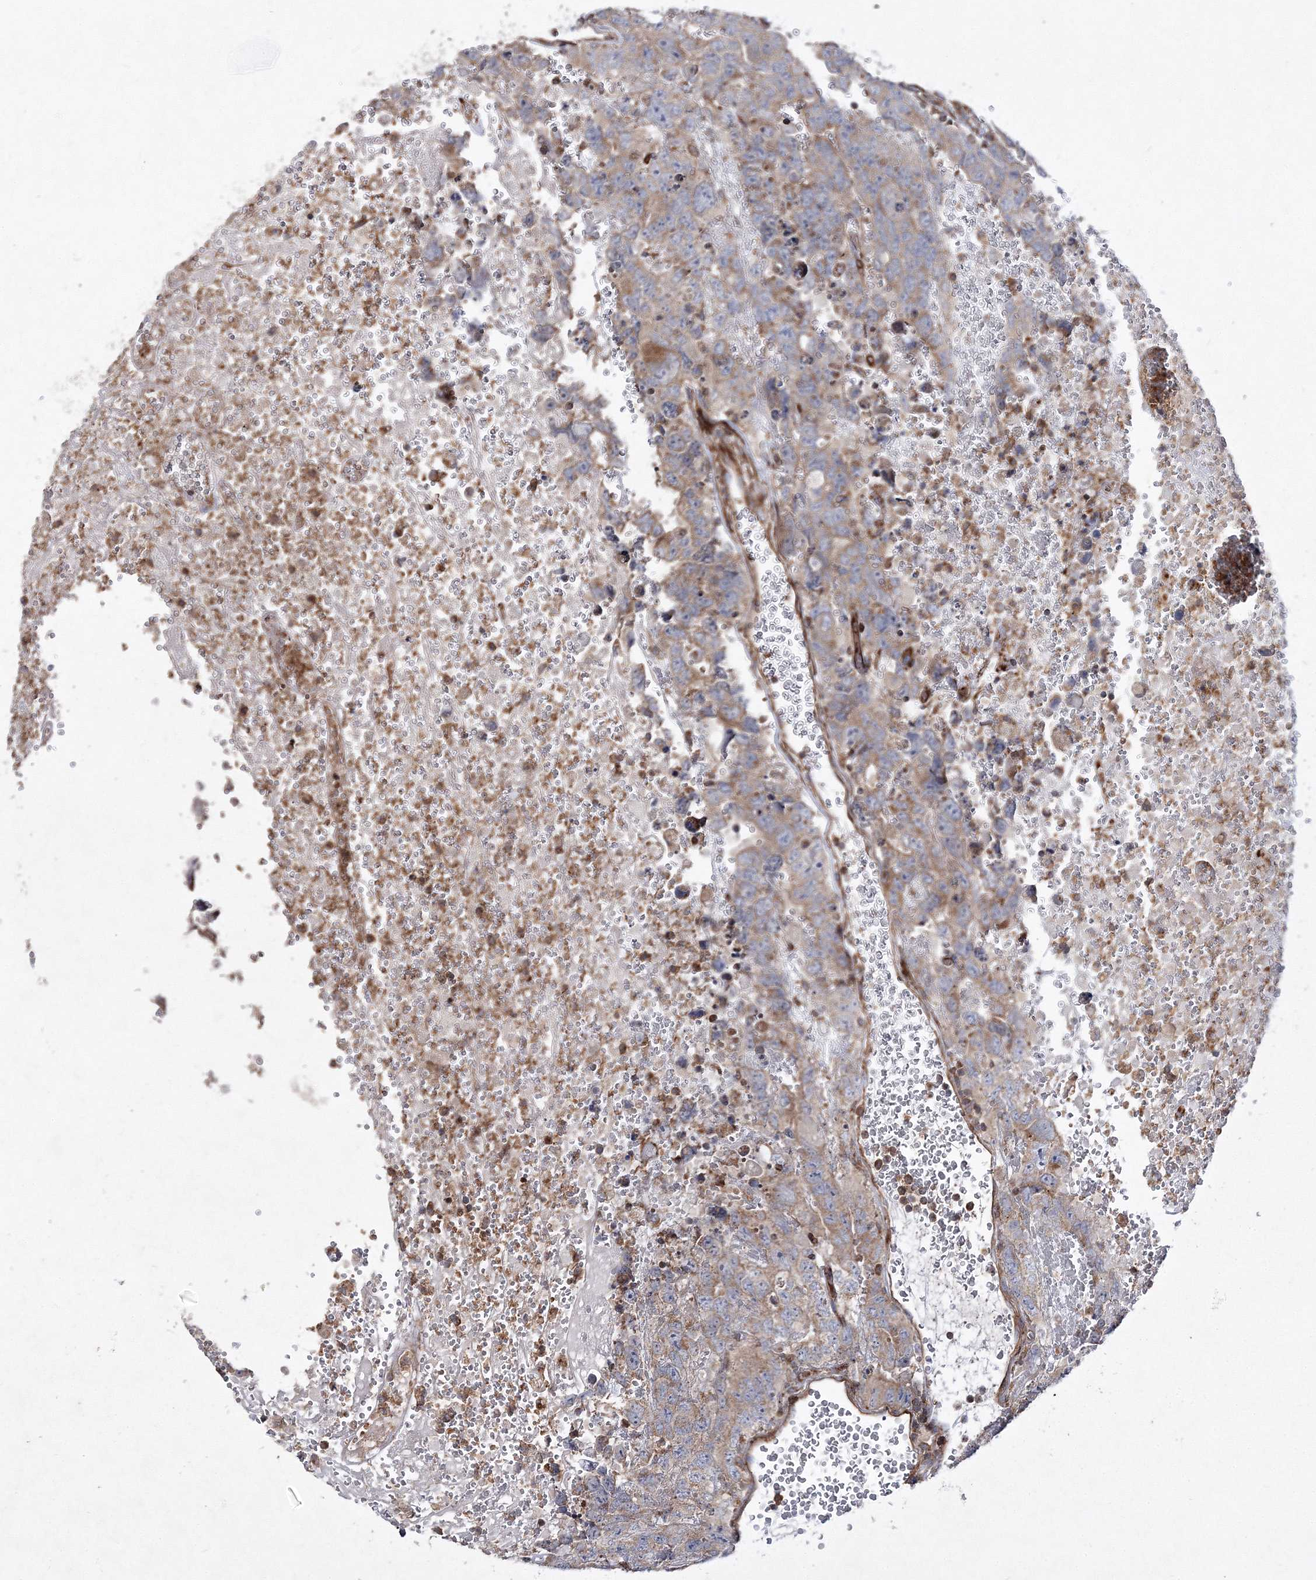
{"staining": {"intensity": "weak", "quantity": "25%-75%", "location": "cytoplasmic/membranous"}, "tissue": "testis cancer", "cell_type": "Tumor cells", "image_type": "cancer", "snomed": [{"axis": "morphology", "description": "Carcinoma, Embryonal, NOS"}, {"axis": "topography", "description": "Testis"}], "caption": "This is an image of IHC staining of testis embryonal carcinoma, which shows weak staining in the cytoplasmic/membranous of tumor cells.", "gene": "DNAJC13", "patient": {"sex": "male", "age": 45}}